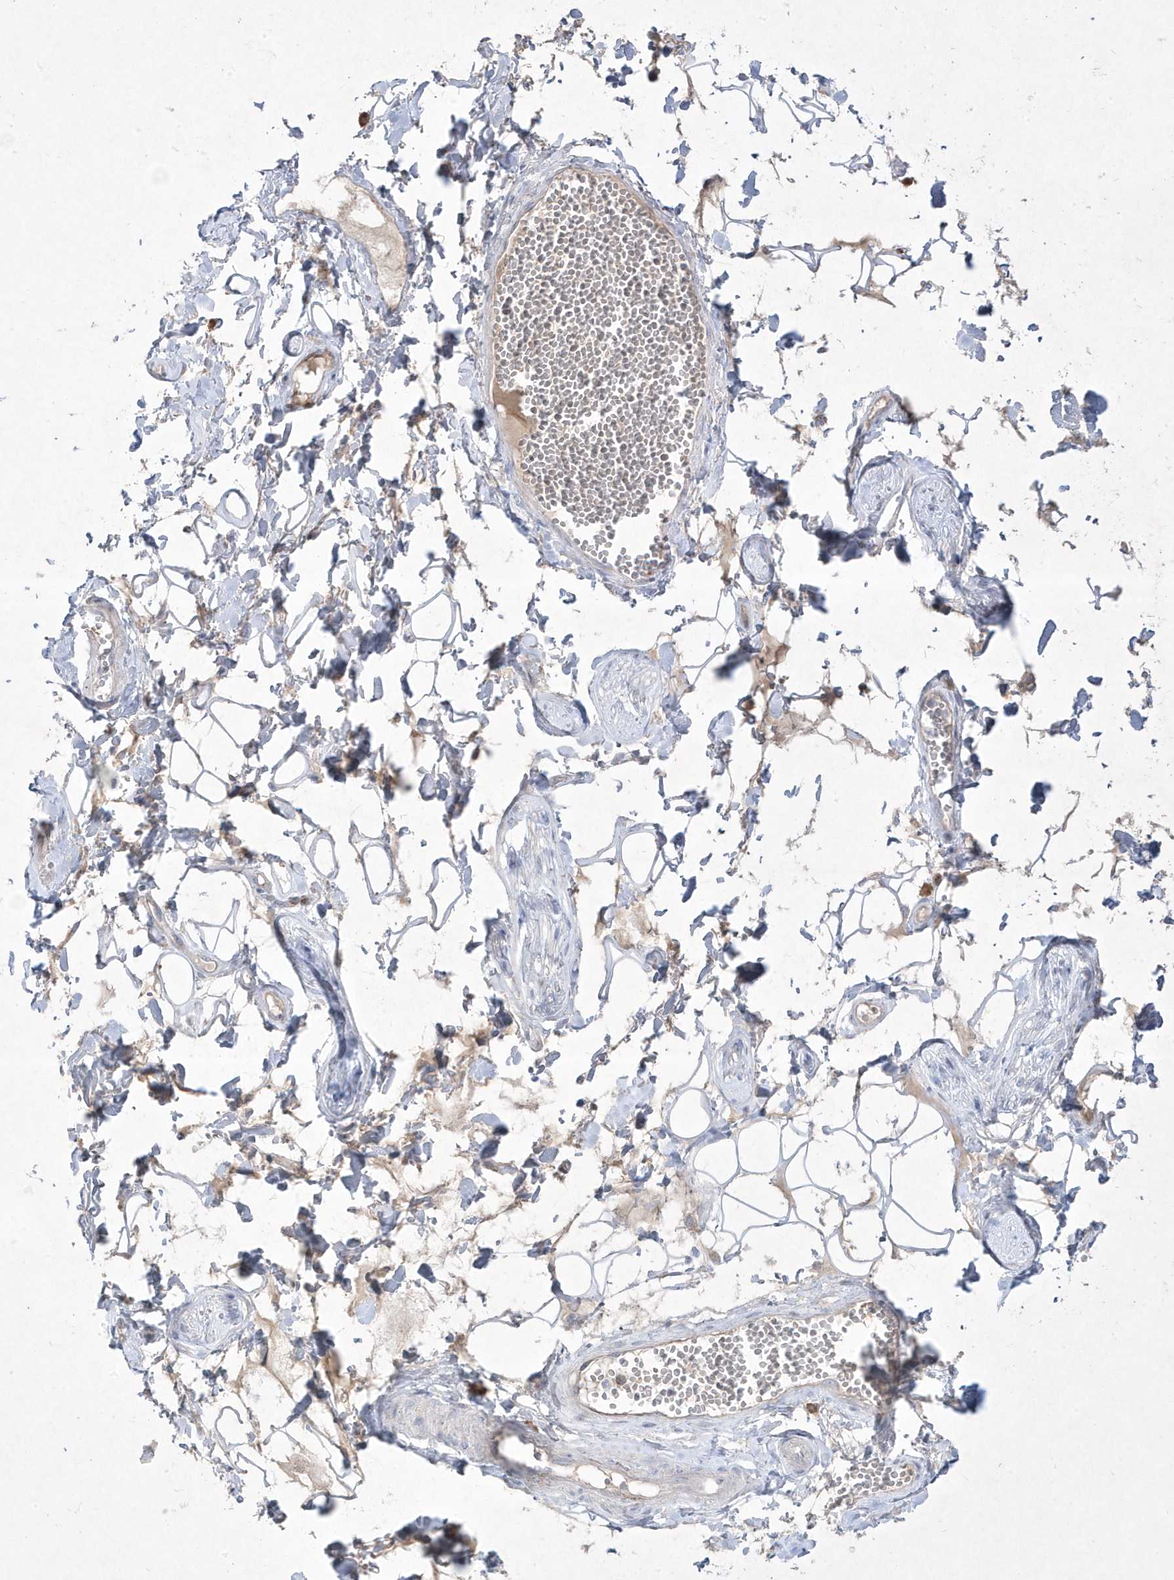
{"staining": {"intensity": "negative", "quantity": "none", "location": "none"}, "tissue": "adipose tissue", "cell_type": "Adipocytes", "image_type": "normal", "snomed": [{"axis": "morphology", "description": "Normal tissue, NOS"}, {"axis": "morphology", "description": "Inflammation, NOS"}, {"axis": "topography", "description": "Salivary gland"}, {"axis": "topography", "description": "Peripheral nerve tissue"}], "caption": "High power microscopy micrograph of an IHC photomicrograph of benign adipose tissue, revealing no significant positivity in adipocytes.", "gene": "ADAMTSL3", "patient": {"sex": "female", "age": 75}}